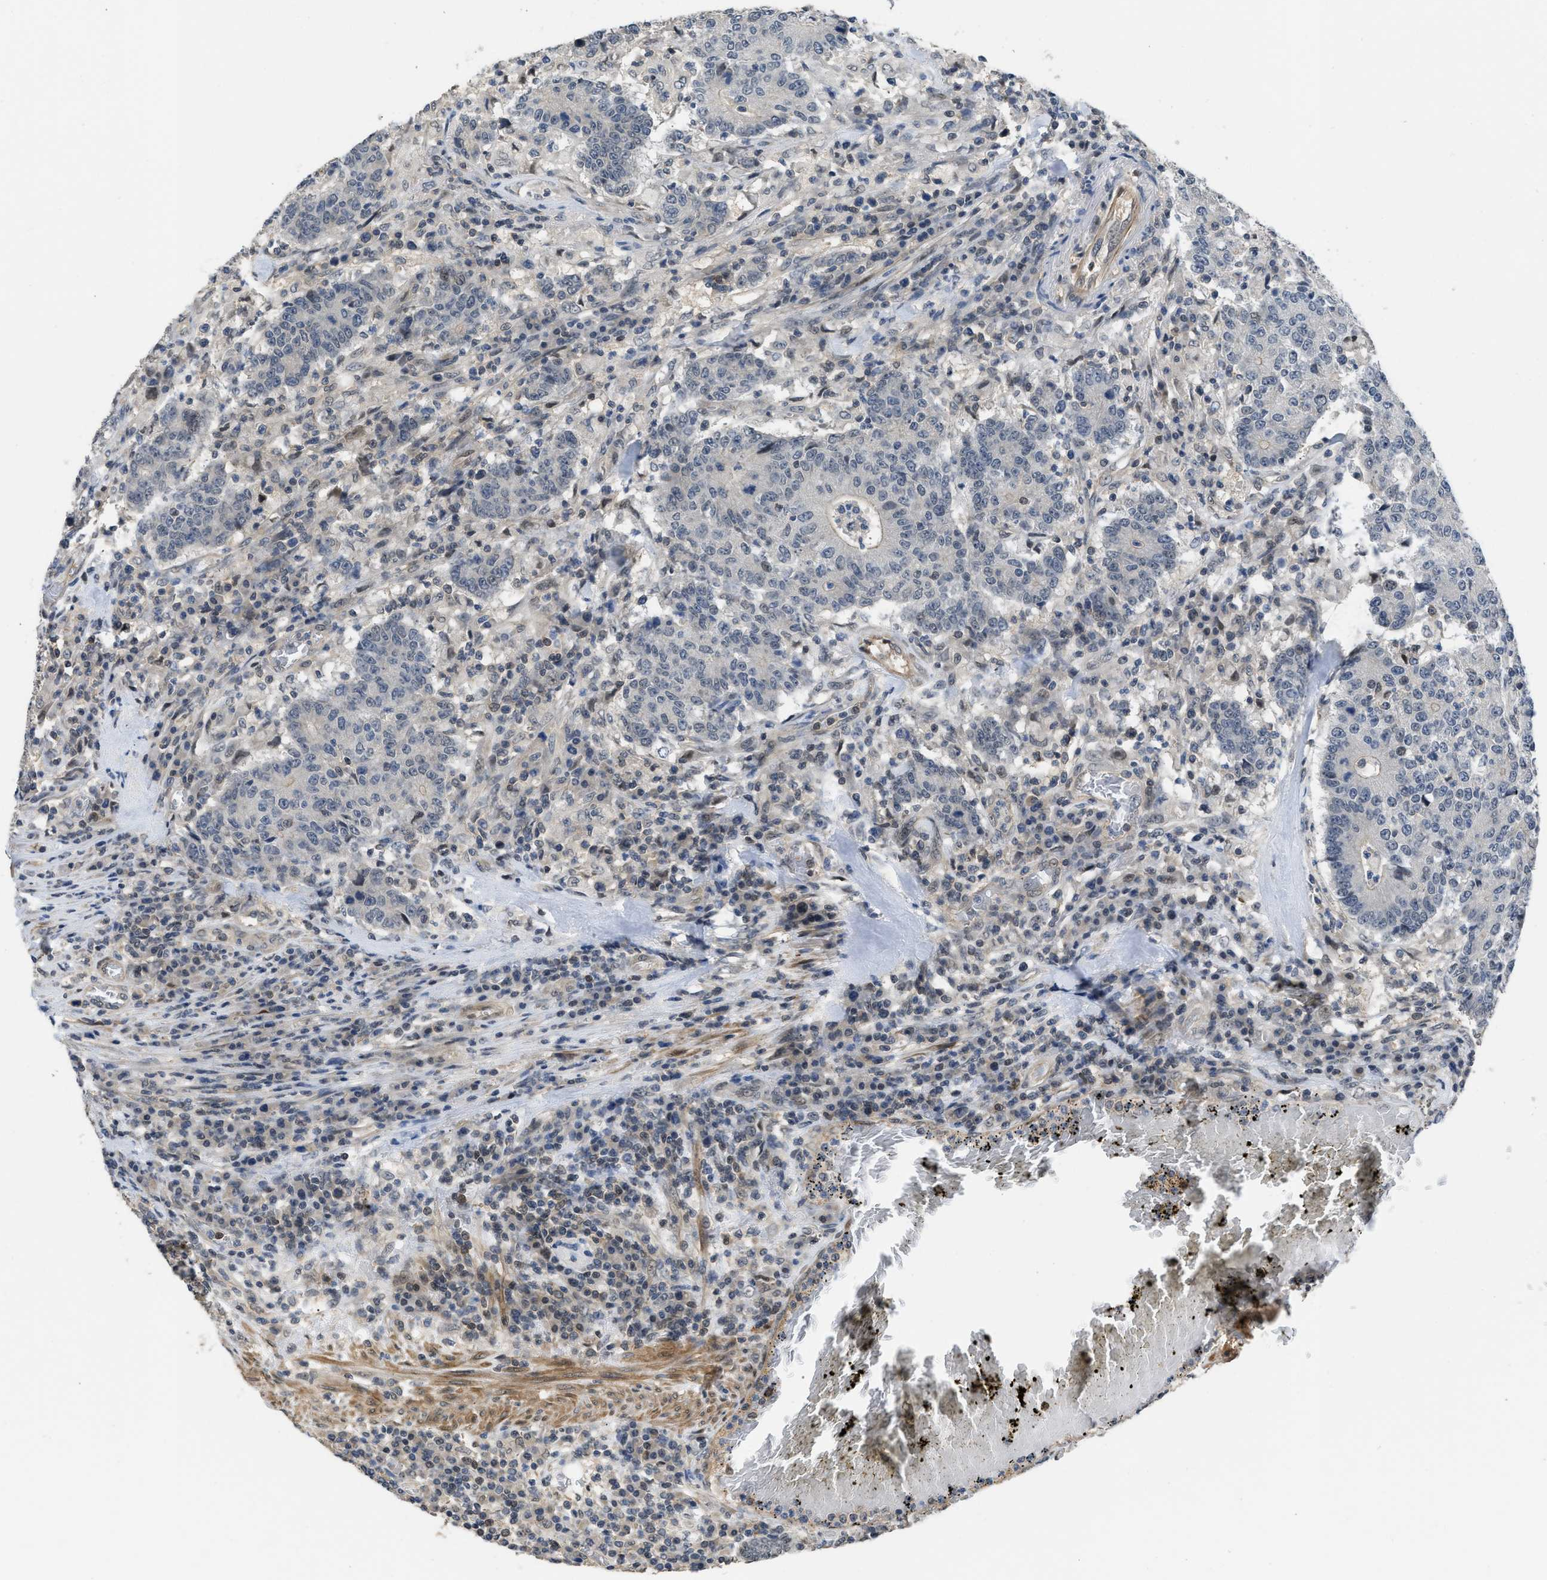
{"staining": {"intensity": "negative", "quantity": "none", "location": "none"}, "tissue": "colorectal cancer", "cell_type": "Tumor cells", "image_type": "cancer", "snomed": [{"axis": "morphology", "description": "Normal tissue, NOS"}, {"axis": "morphology", "description": "Adenocarcinoma, NOS"}, {"axis": "topography", "description": "Colon"}], "caption": "Immunohistochemistry (IHC) image of adenocarcinoma (colorectal) stained for a protein (brown), which shows no positivity in tumor cells.", "gene": "TES", "patient": {"sex": "female", "age": 75}}